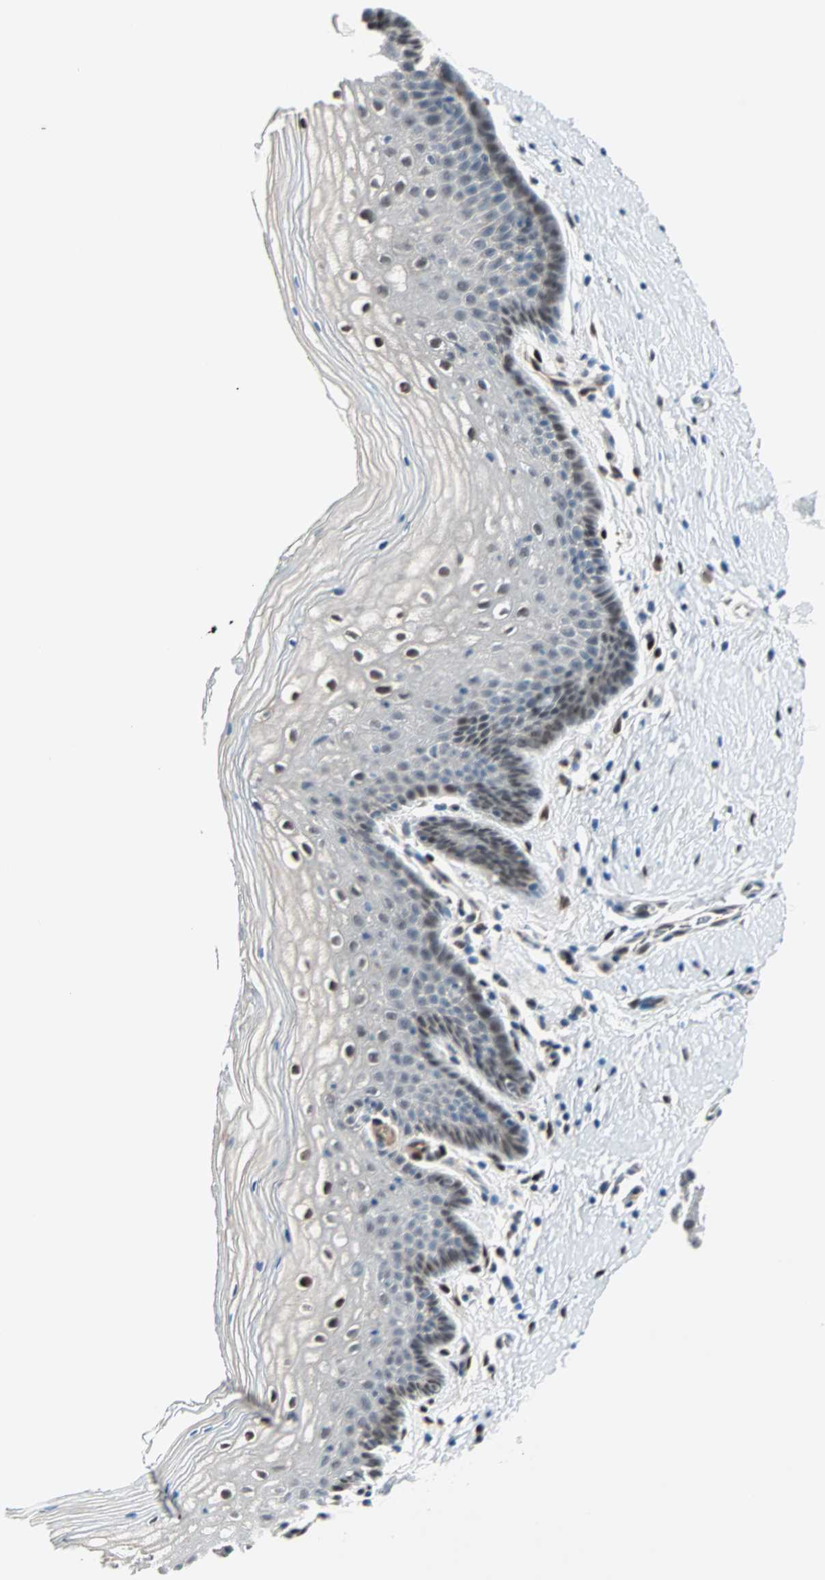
{"staining": {"intensity": "moderate", "quantity": "25%-75%", "location": "nuclear"}, "tissue": "vagina", "cell_type": "Squamous epithelial cells", "image_type": "normal", "snomed": [{"axis": "morphology", "description": "Normal tissue, NOS"}, {"axis": "topography", "description": "Vagina"}], "caption": "This is an image of immunohistochemistry (IHC) staining of normal vagina, which shows moderate expression in the nuclear of squamous epithelial cells.", "gene": "WWTR1", "patient": {"sex": "female", "age": 46}}